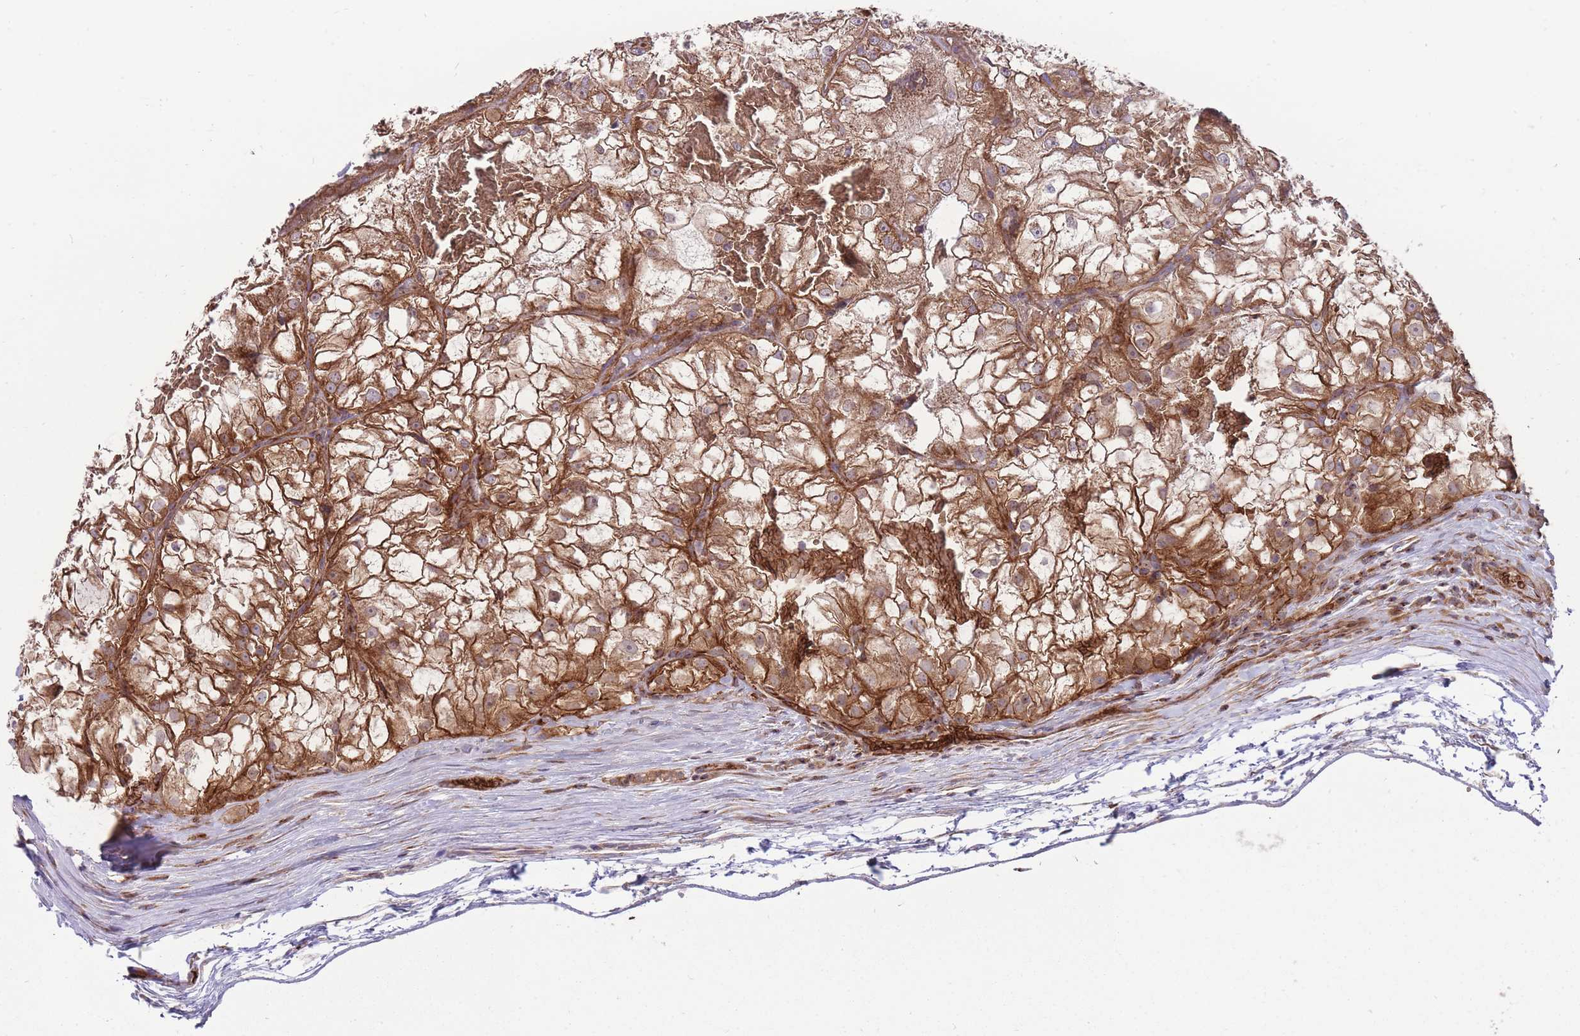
{"staining": {"intensity": "moderate", "quantity": ">75%", "location": "cytoplasmic/membranous"}, "tissue": "renal cancer", "cell_type": "Tumor cells", "image_type": "cancer", "snomed": [{"axis": "morphology", "description": "Adenocarcinoma, NOS"}, {"axis": "topography", "description": "Kidney"}], "caption": "DAB immunohistochemical staining of human renal cancer demonstrates moderate cytoplasmic/membranous protein positivity in approximately >75% of tumor cells.", "gene": "ANKRD10", "patient": {"sex": "female", "age": 72}}